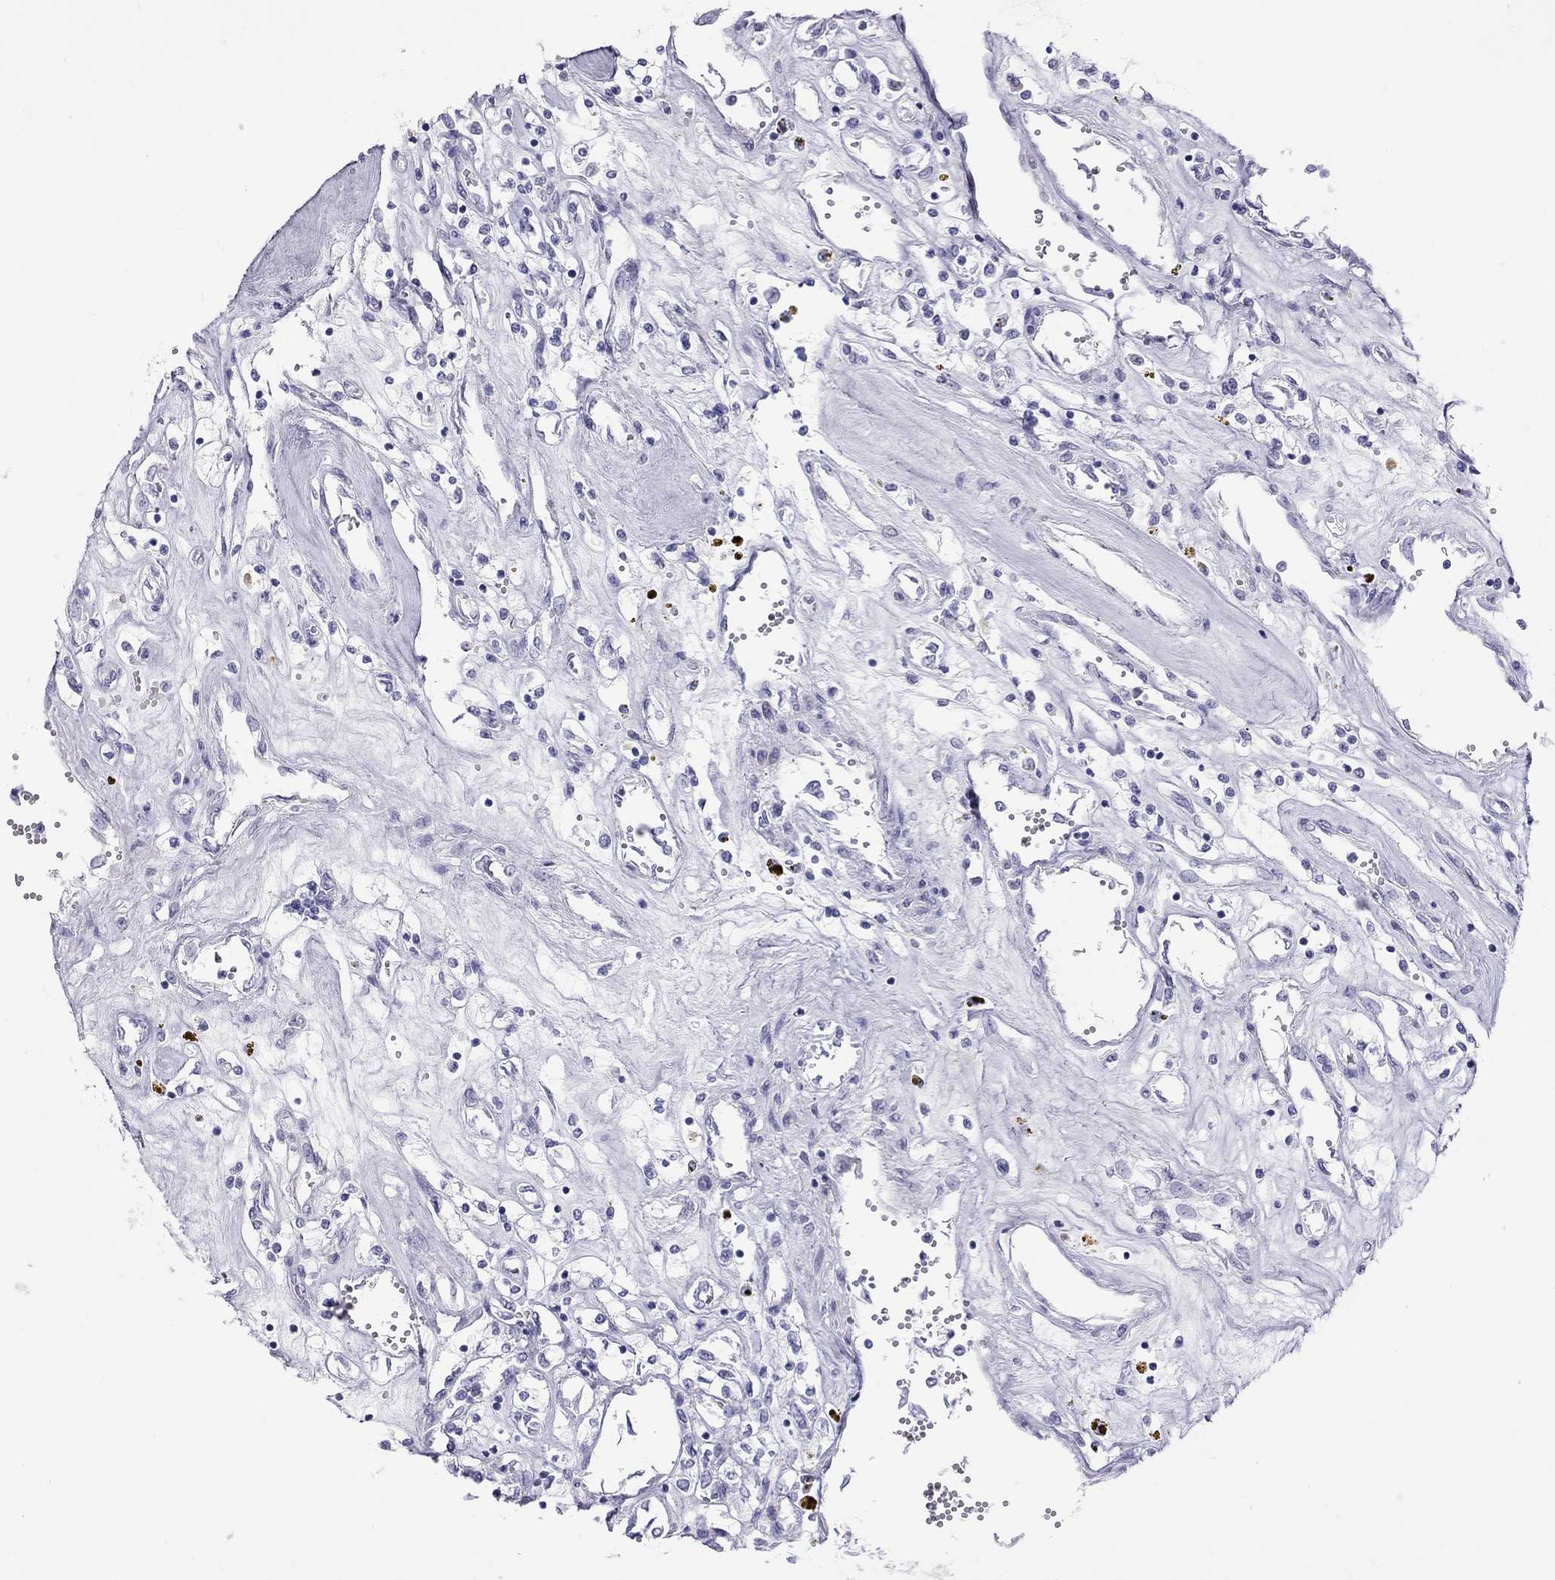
{"staining": {"intensity": "negative", "quantity": "none", "location": "none"}, "tissue": "renal cancer", "cell_type": "Tumor cells", "image_type": "cancer", "snomed": [{"axis": "morphology", "description": "Adenocarcinoma, NOS"}, {"axis": "topography", "description": "Kidney"}], "caption": "The histopathology image displays no significant positivity in tumor cells of renal cancer (adenocarcinoma).", "gene": "STAG3", "patient": {"sex": "female", "age": 59}}